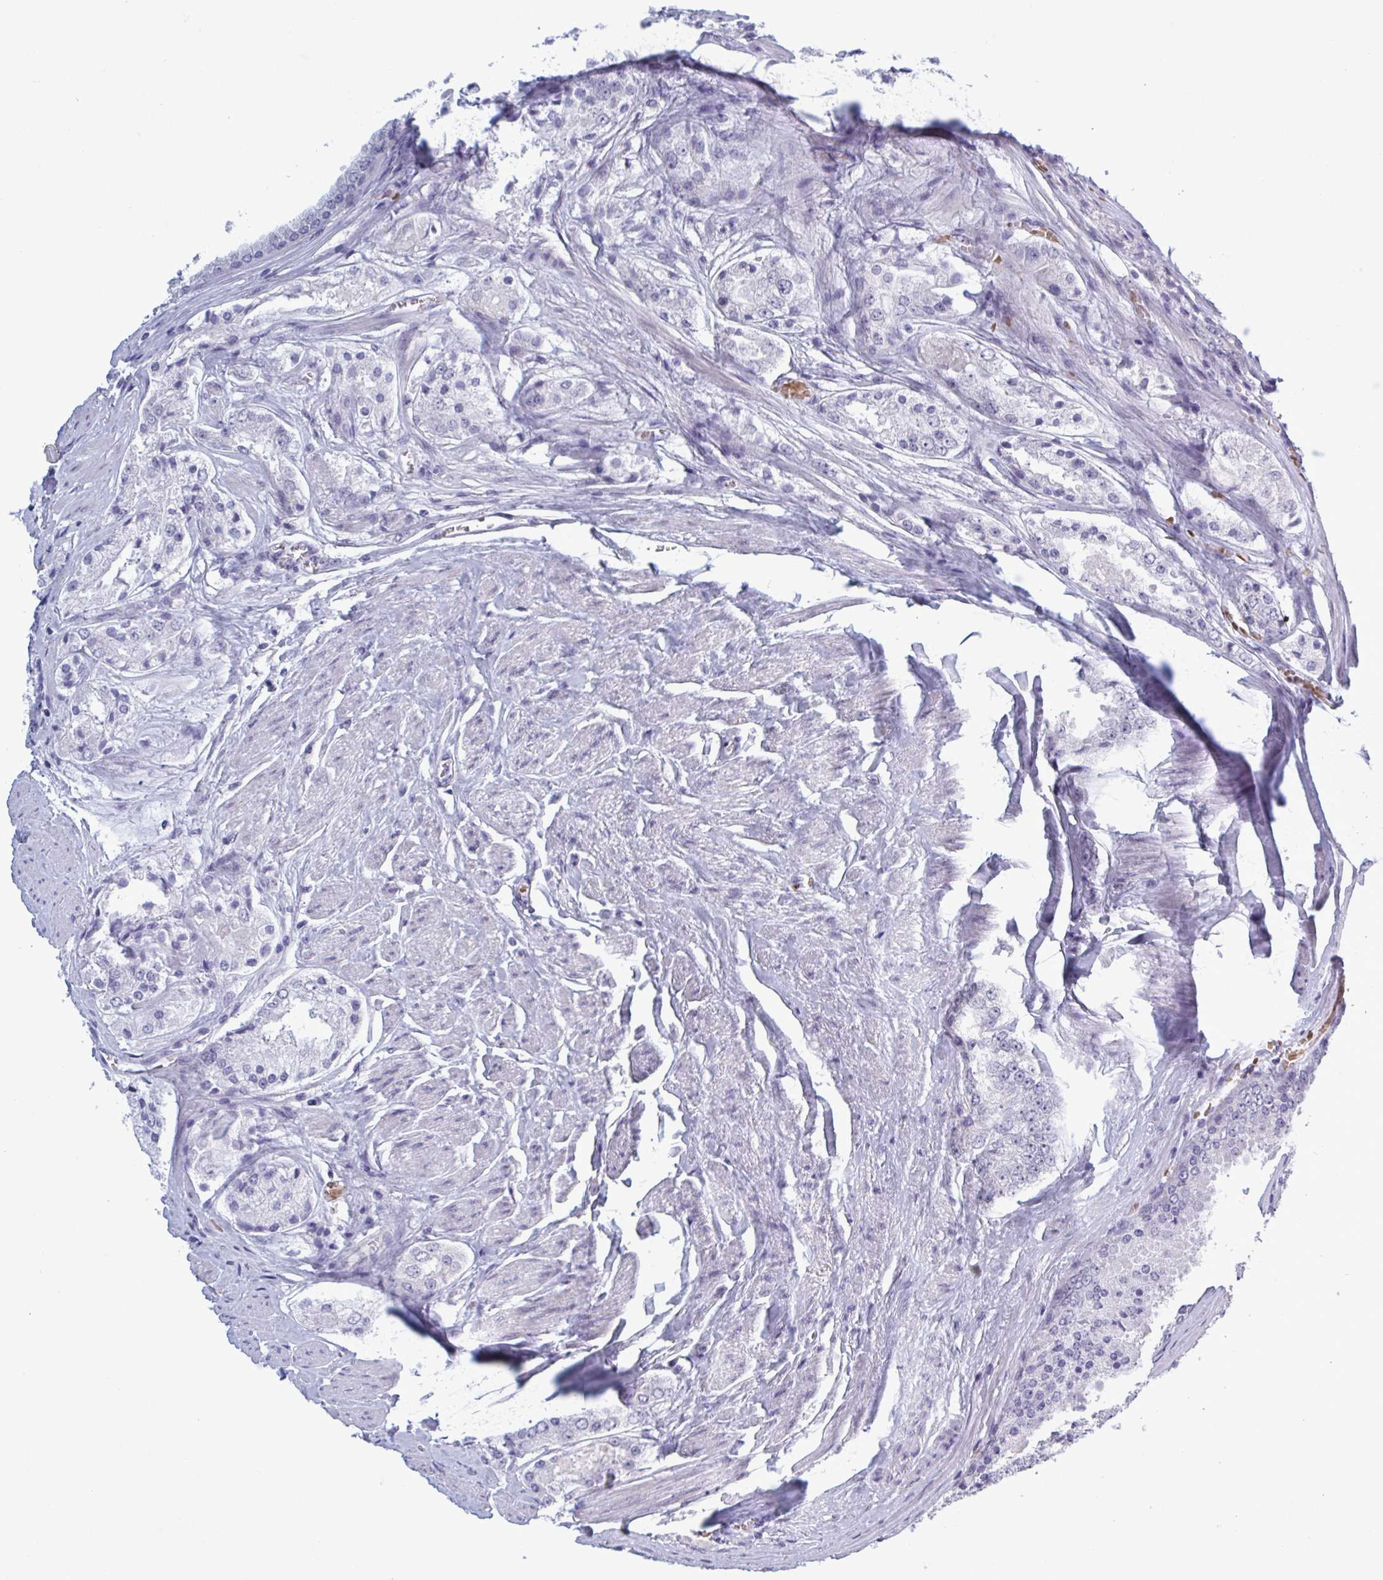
{"staining": {"intensity": "negative", "quantity": "none", "location": "none"}, "tissue": "prostate cancer", "cell_type": "Tumor cells", "image_type": "cancer", "snomed": [{"axis": "morphology", "description": "Adenocarcinoma, High grade"}, {"axis": "topography", "description": "Prostate"}], "caption": "Photomicrograph shows no protein expression in tumor cells of high-grade adenocarcinoma (prostate) tissue.", "gene": "HSD11B2", "patient": {"sex": "male", "age": 67}}